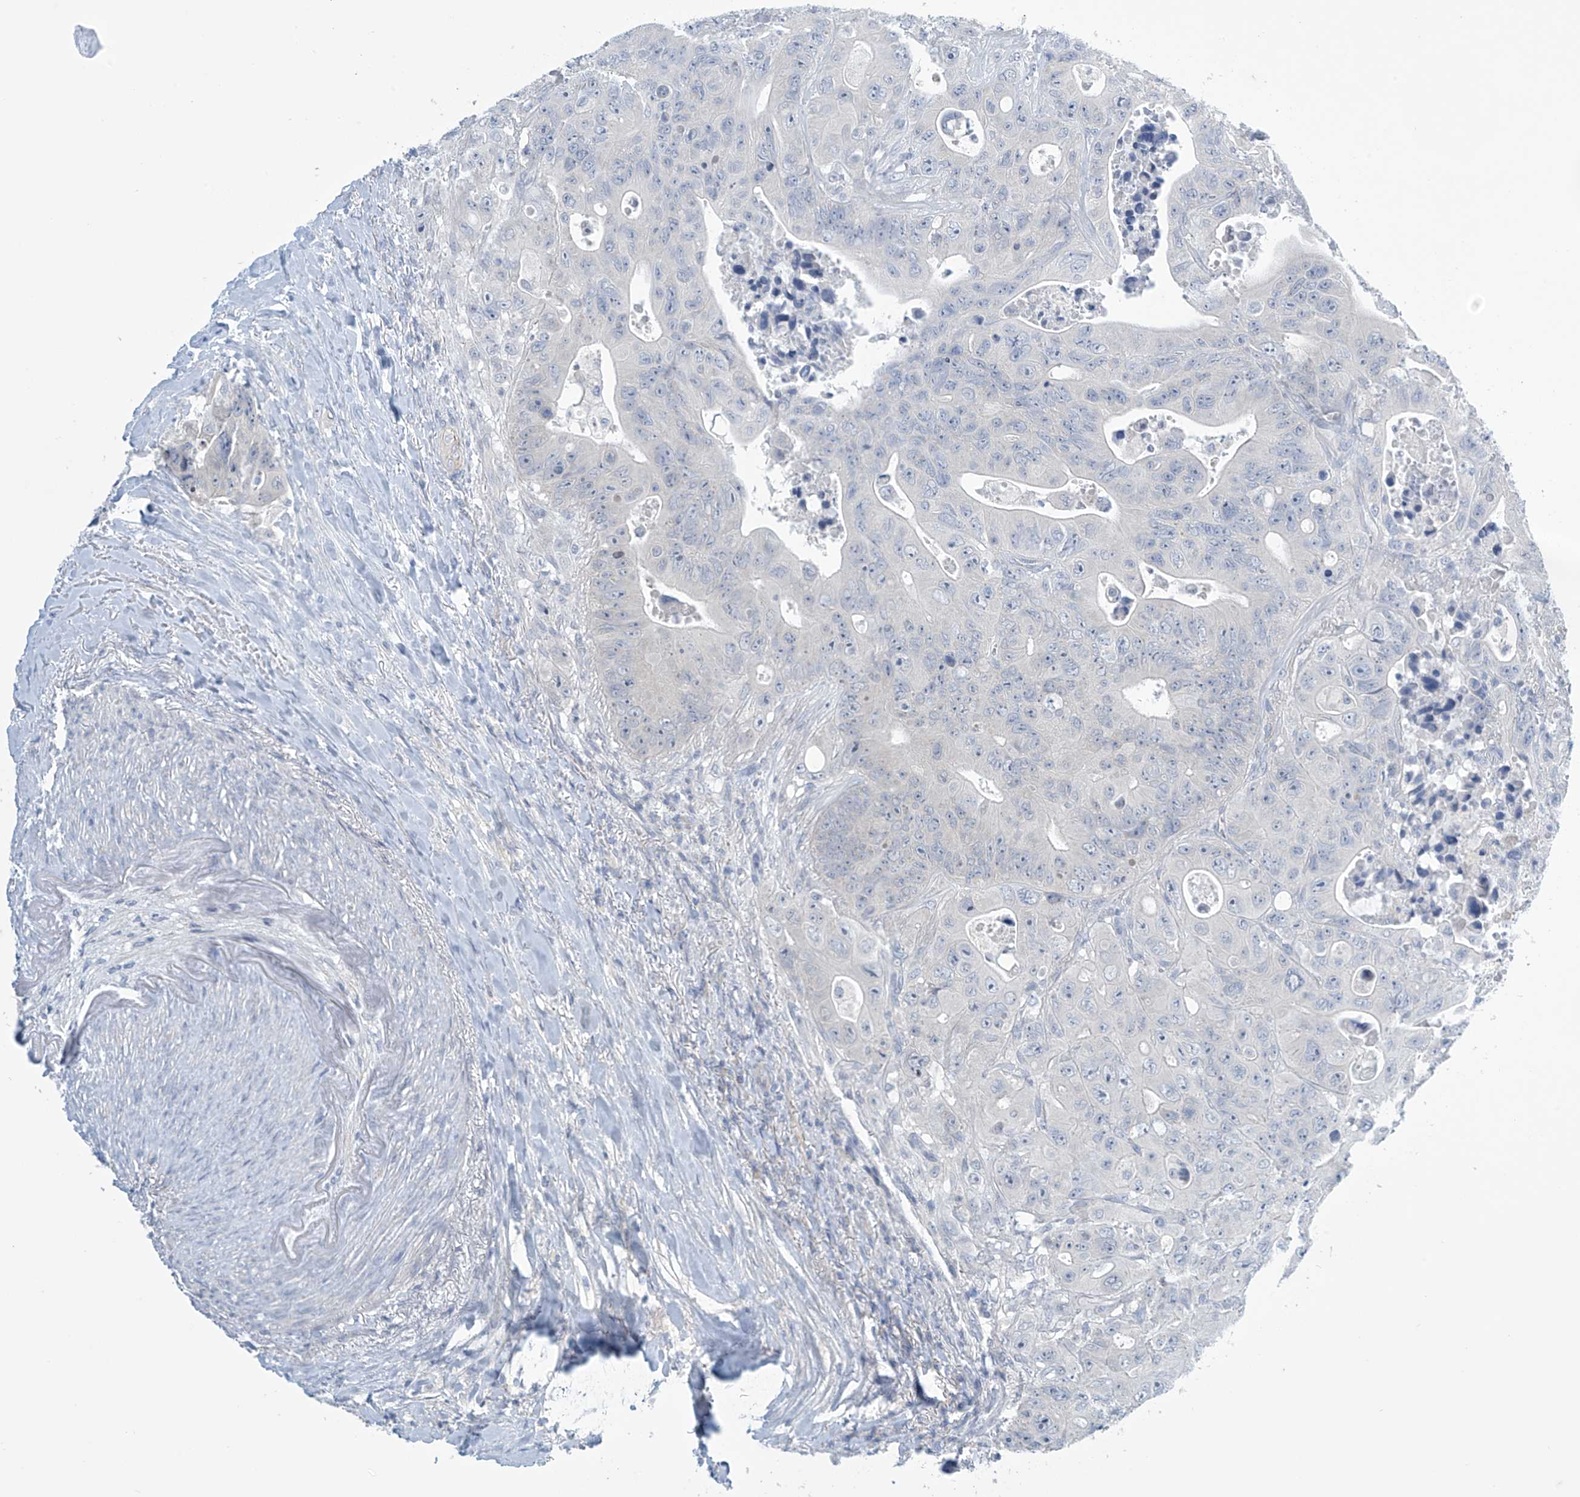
{"staining": {"intensity": "negative", "quantity": "none", "location": "none"}, "tissue": "colorectal cancer", "cell_type": "Tumor cells", "image_type": "cancer", "snomed": [{"axis": "morphology", "description": "Adenocarcinoma, NOS"}, {"axis": "topography", "description": "Colon"}], "caption": "A micrograph of human colorectal cancer (adenocarcinoma) is negative for staining in tumor cells.", "gene": "SLC35A5", "patient": {"sex": "female", "age": 46}}